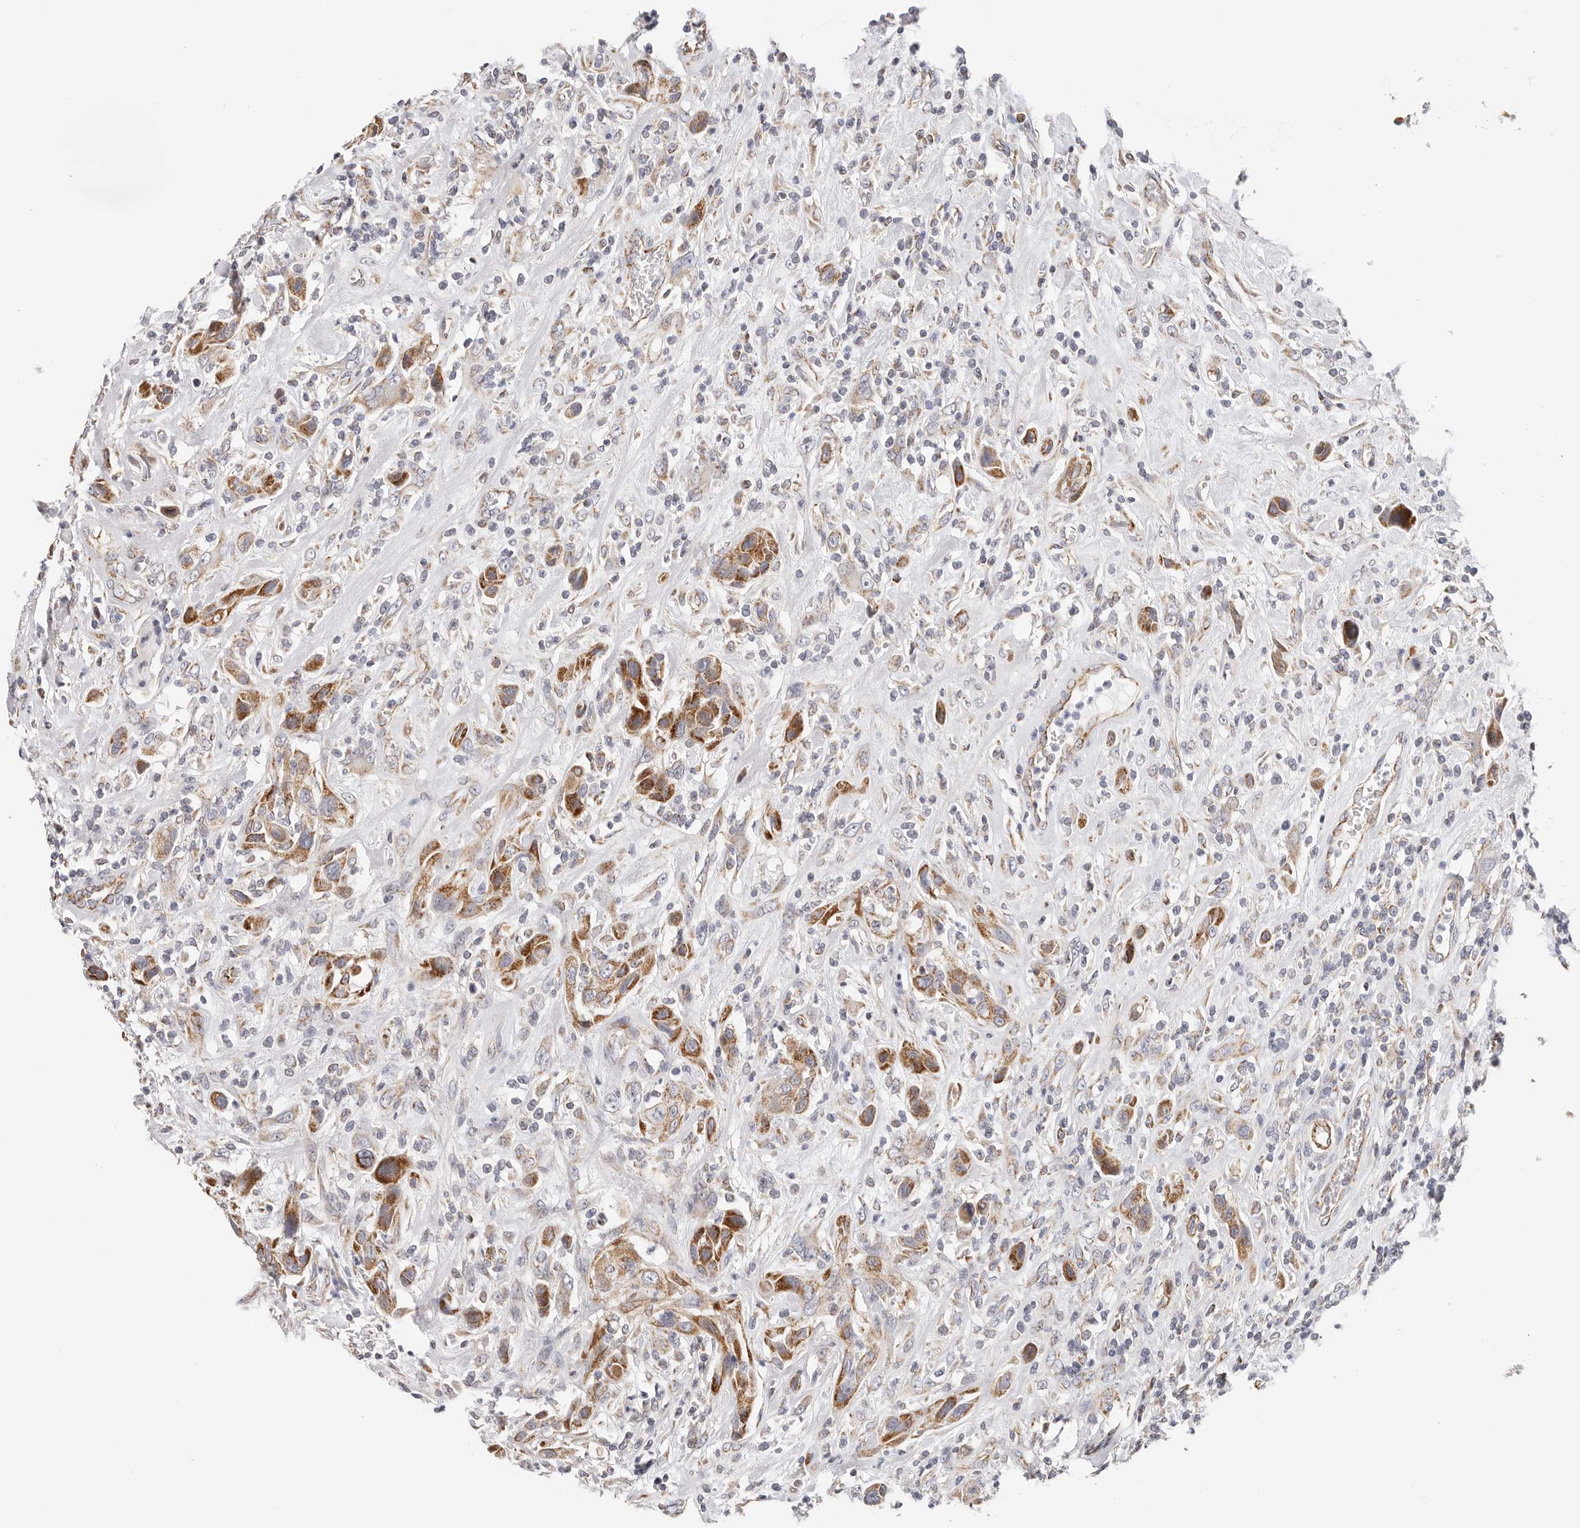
{"staining": {"intensity": "strong", "quantity": ">75%", "location": "cytoplasmic/membranous"}, "tissue": "urothelial cancer", "cell_type": "Tumor cells", "image_type": "cancer", "snomed": [{"axis": "morphology", "description": "Urothelial carcinoma, High grade"}, {"axis": "topography", "description": "Urinary bladder"}], "caption": "The histopathology image displays a brown stain indicating the presence of a protein in the cytoplasmic/membranous of tumor cells in high-grade urothelial carcinoma.", "gene": "AFDN", "patient": {"sex": "male", "age": 50}}